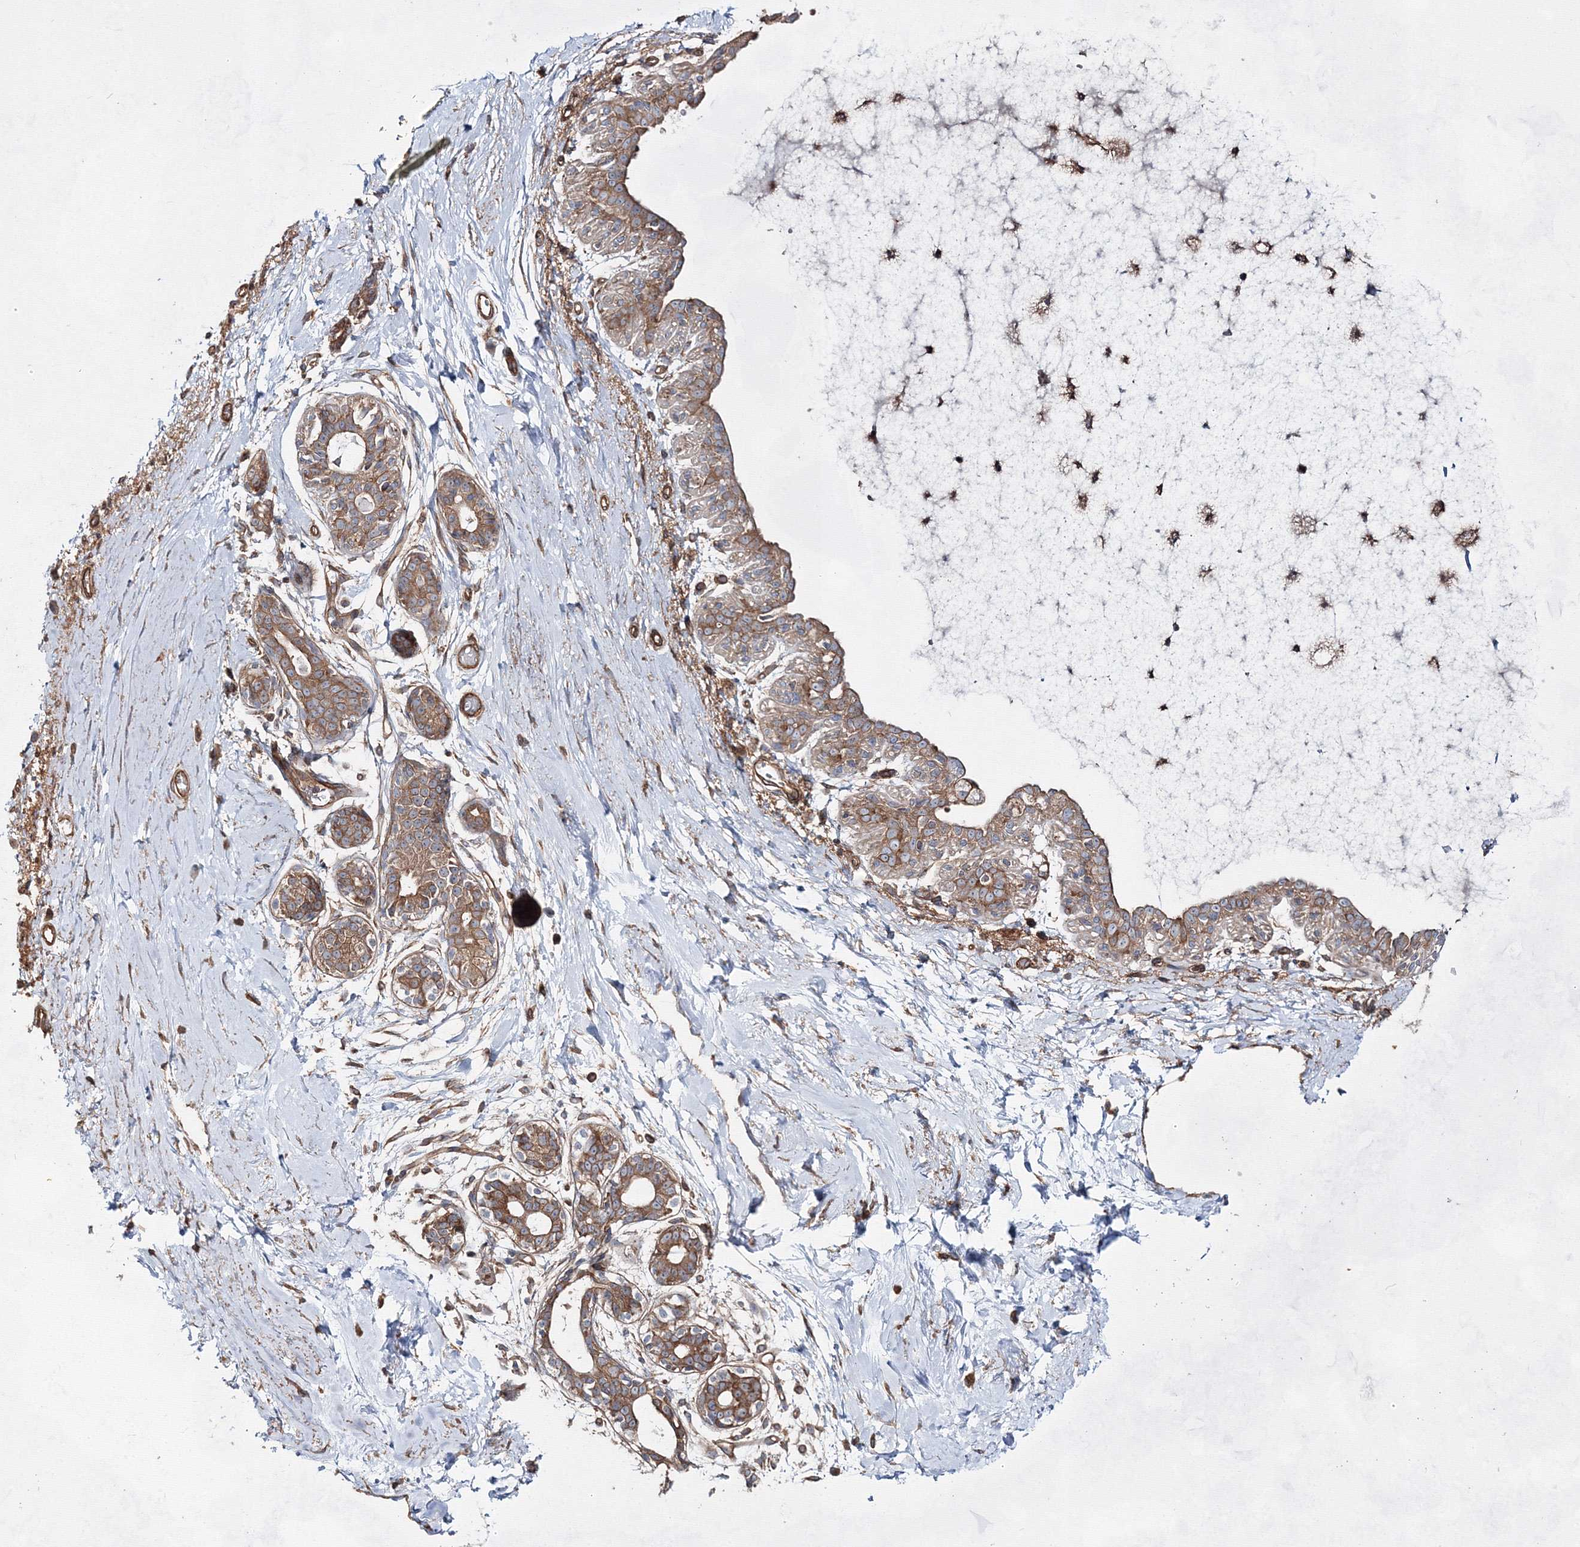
{"staining": {"intensity": "moderate", "quantity": ">75%", "location": "cytoplasmic/membranous"}, "tissue": "breast", "cell_type": "Glandular cells", "image_type": "normal", "snomed": [{"axis": "morphology", "description": "Normal tissue, NOS"}, {"axis": "topography", "description": "Breast"}], "caption": "This micrograph shows IHC staining of unremarkable breast, with medium moderate cytoplasmic/membranous expression in approximately >75% of glandular cells.", "gene": "EXOC6", "patient": {"sex": "female", "age": 45}}